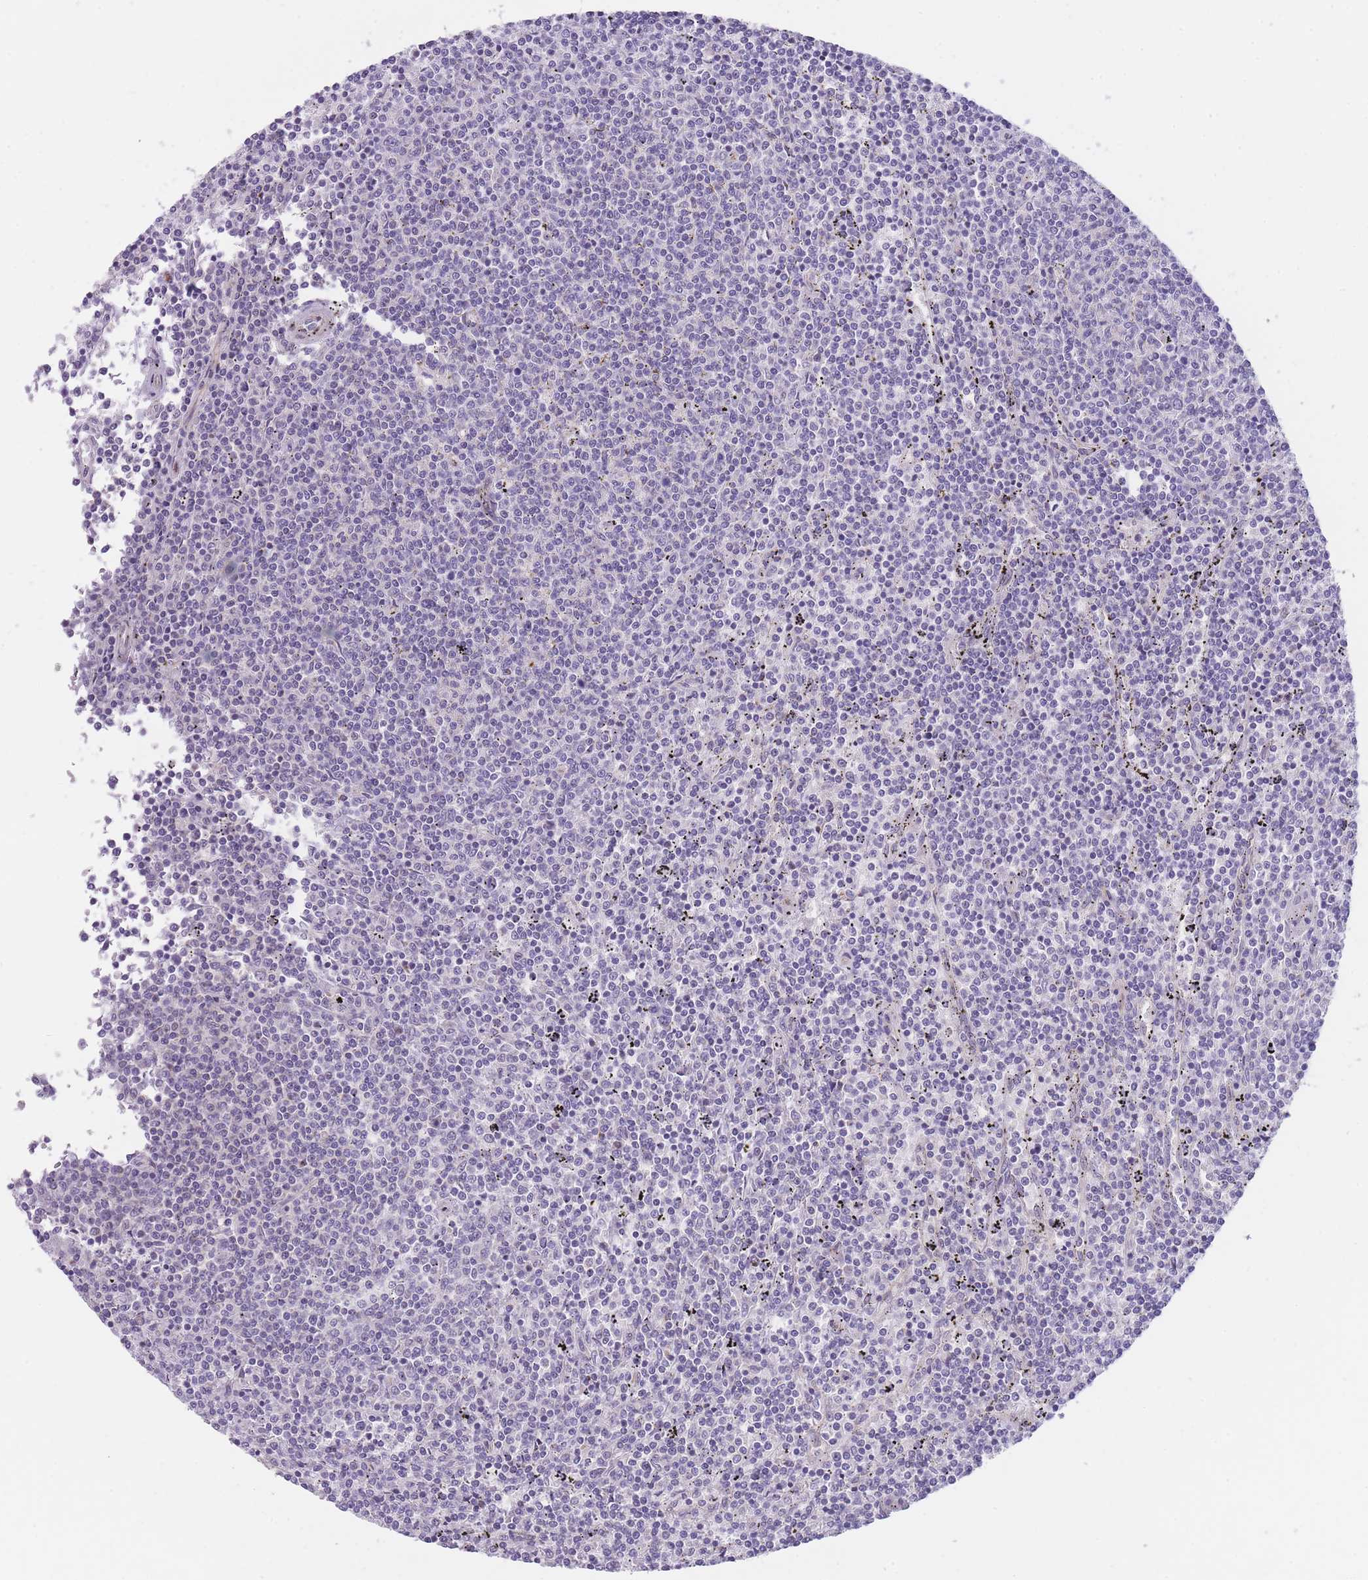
{"staining": {"intensity": "negative", "quantity": "none", "location": "none"}, "tissue": "lymphoma", "cell_type": "Tumor cells", "image_type": "cancer", "snomed": [{"axis": "morphology", "description": "Malignant lymphoma, non-Hodgkin's type, Low grade"}, {"axis": "topography", "description": "Spleen"}], "caption": "A high-resolution histopathology image shows IHC staining of malignant lymphoma, non-Hodgkin's type (low-grade), which shows no significant expression in tumor cells.", "gene": "QTRT1", "patient": {"sex": "female", "age": 50}}